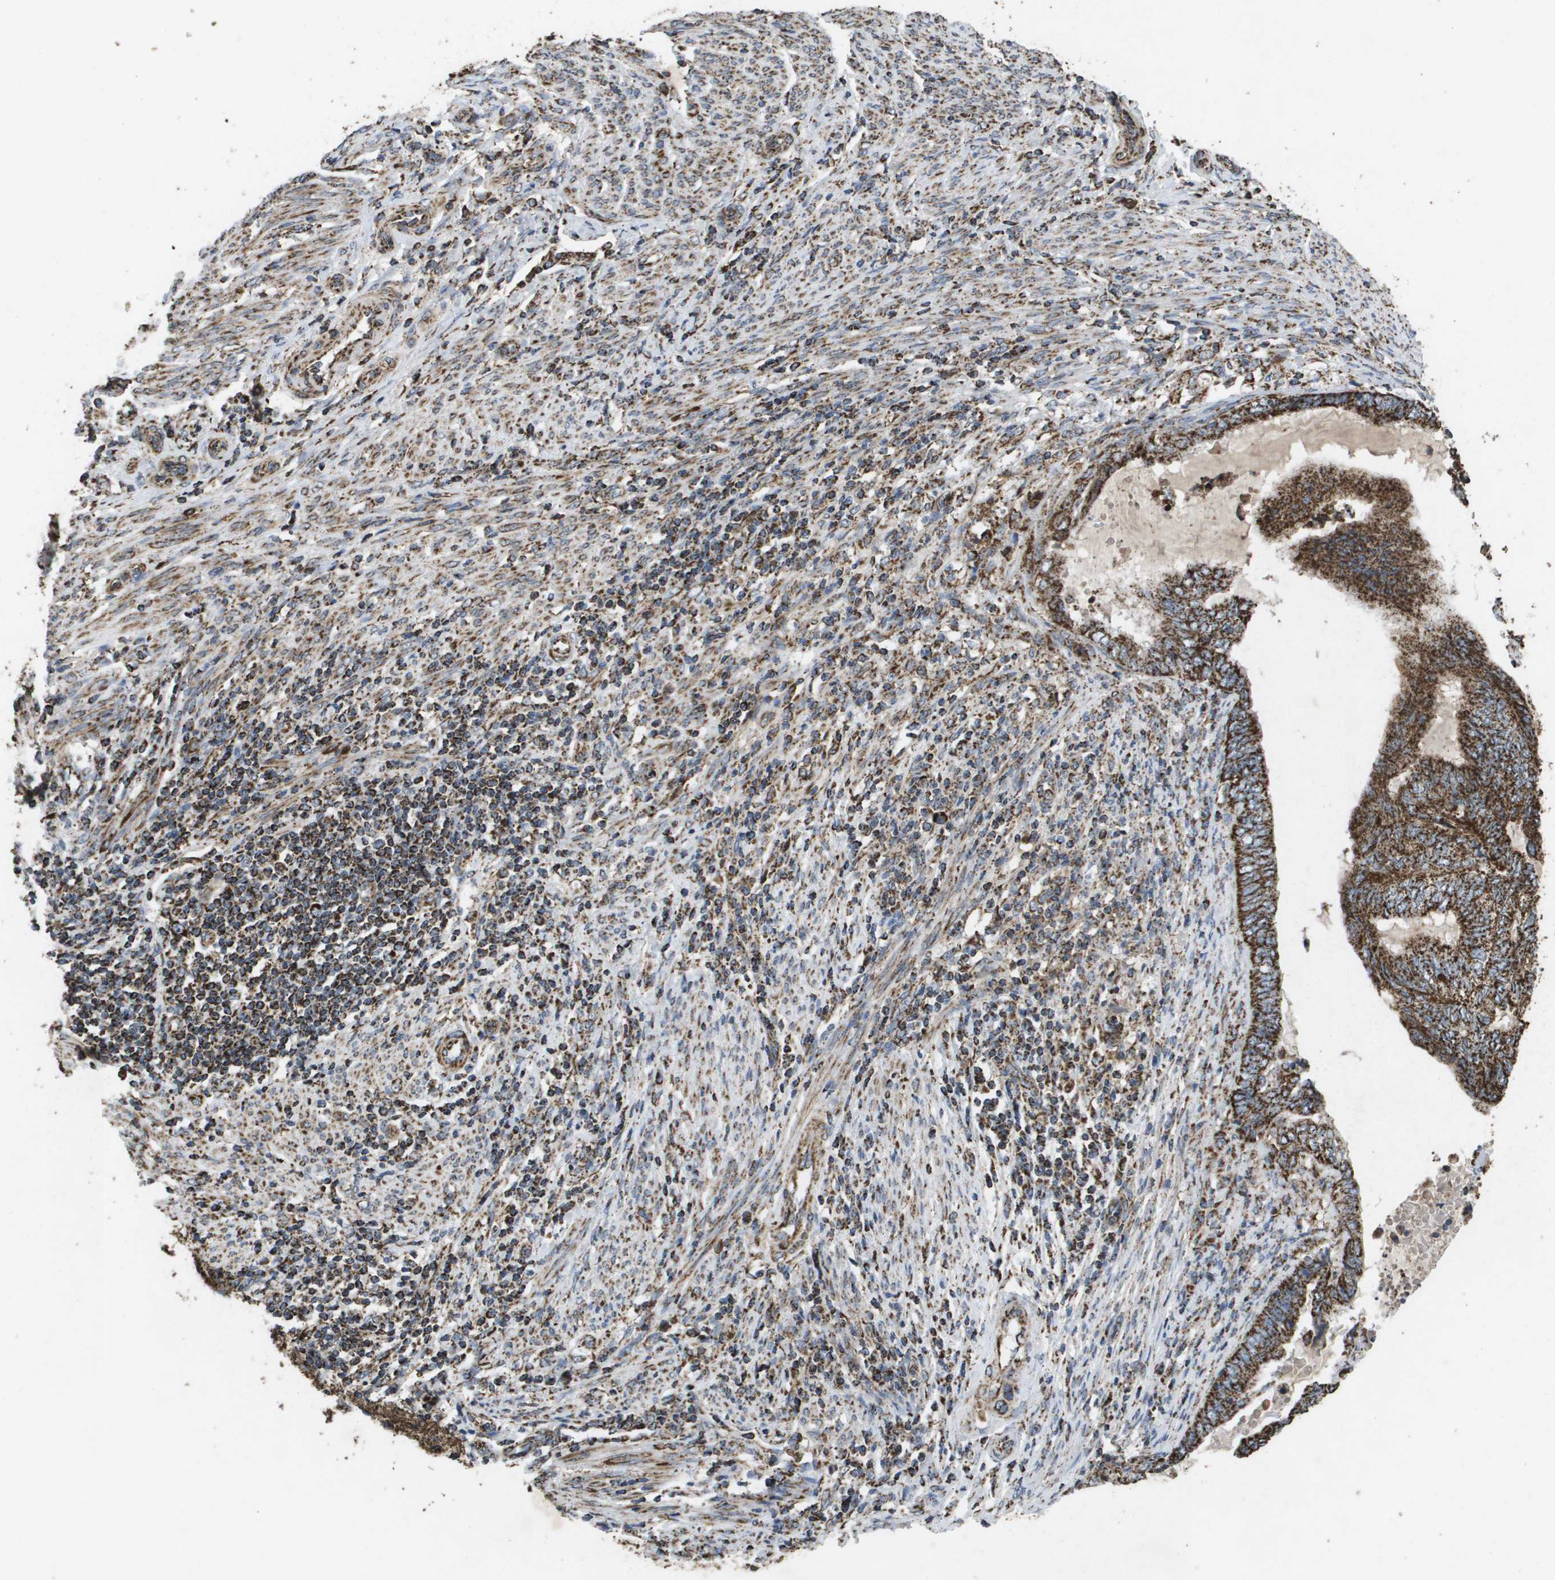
{"staining": {"intensity": "strong", "quantity": ">75%", "location": "cytoplasmic/membranous"}, "tissue": "endometrial cancer", "cell_type": "Tumor cells", "image_type": "cancer", "snomed": [{"axis": "morphology", "description": "Adenocarcinoma, NOS"}, {"axis": "topography", "description": "Uterus"}, {"axis": "topography", "description": "Endometrium"}], "caption": "Immunohistochemistry (IHC) histopathology image of neoplastic tissue: human endometrial cancer (adenocarcinoma) stained using immunohistochemistry (IHC) reveals high levels of strong protein expression localized specifically in the cytoplasmic/membranous of tumor cells, appearing as a cytoplasmic/membranous brown color.", "gene": "HSPE1", "patient": {"sex": "female", "age": 70}}